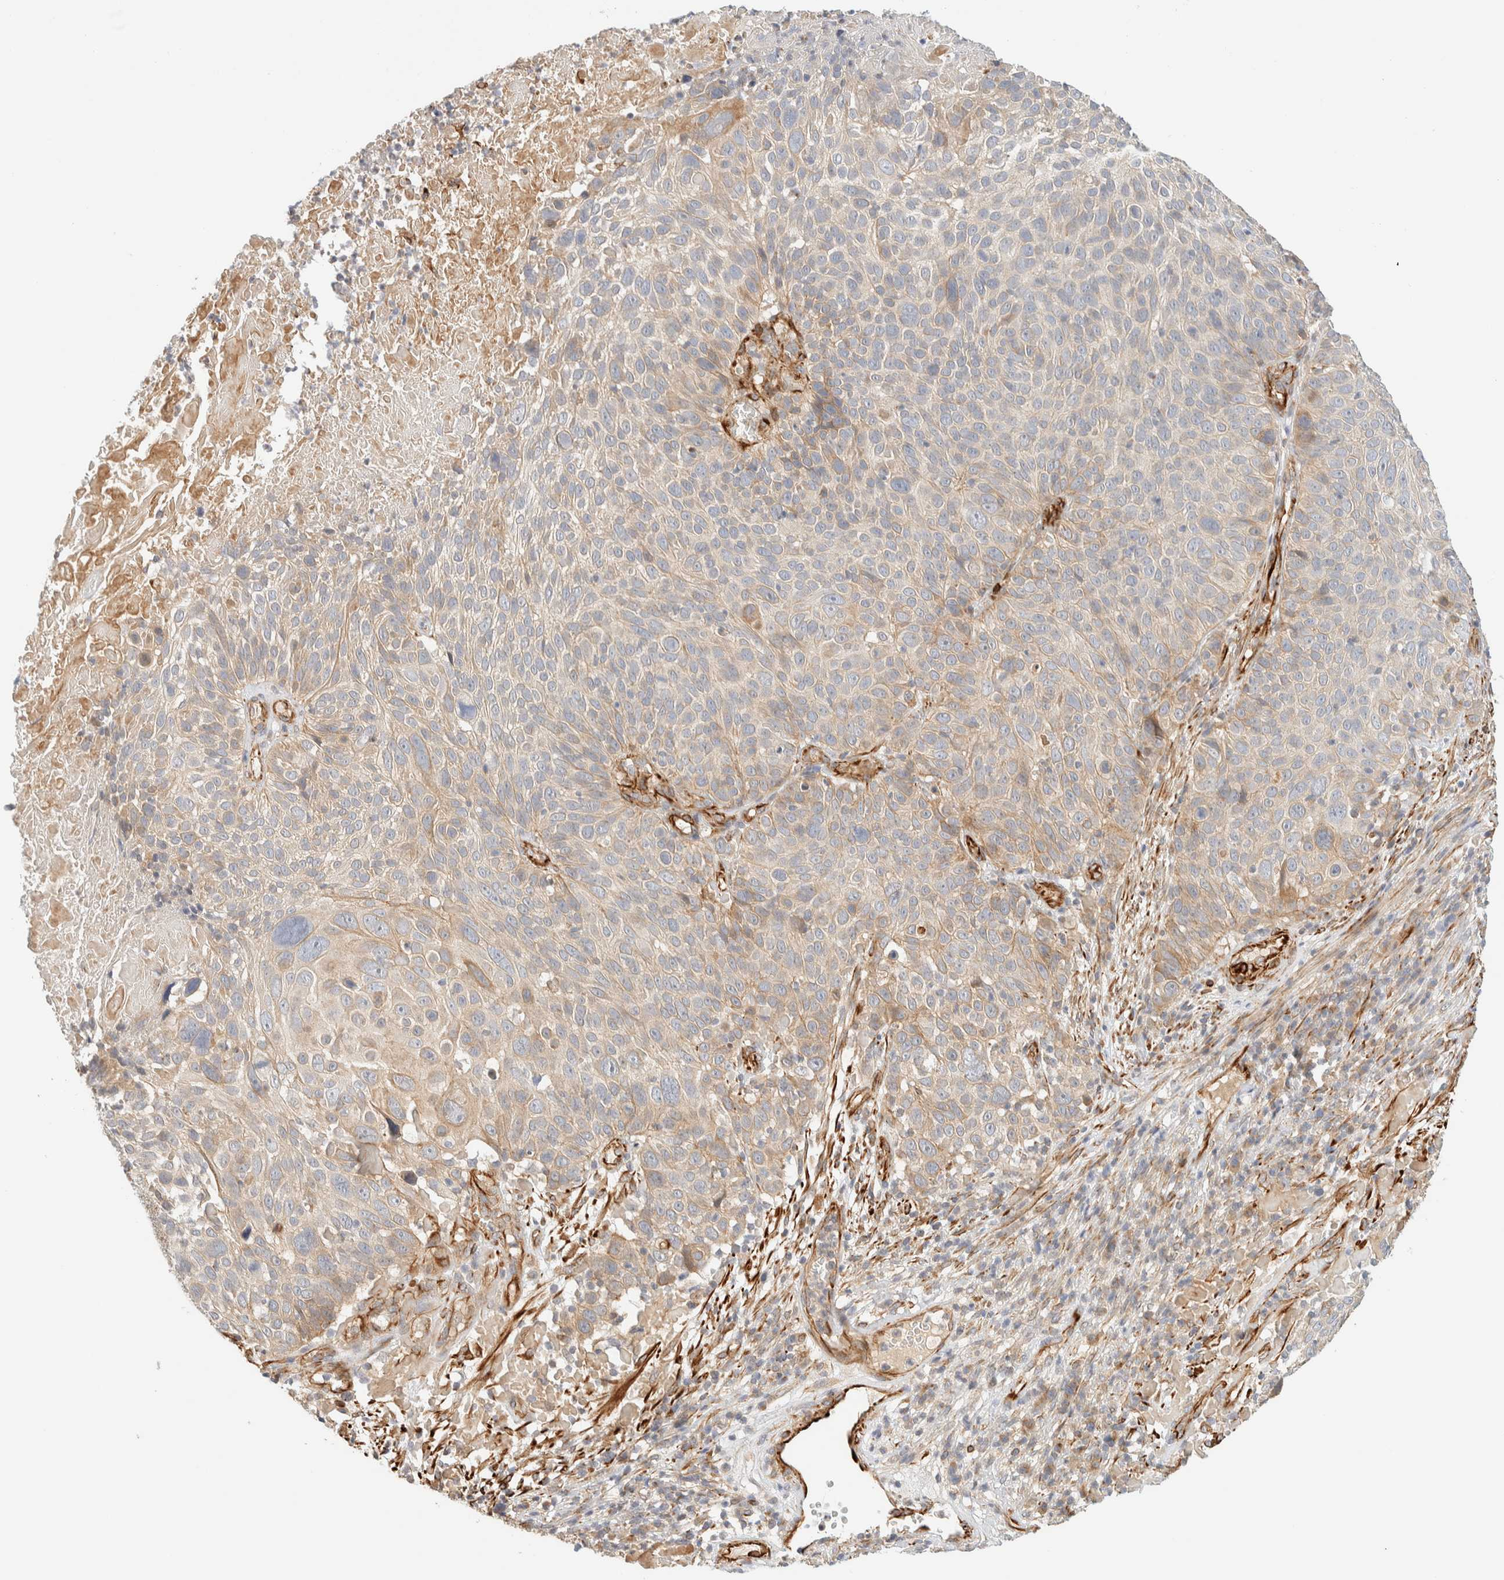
{"staining": {"intensity": "moderate", "quantity": "<25%", "location": "cytoplasmic/membranous"}, "tissue": "cervical cancer", "cell_type": "Tumor cells", "image_type": "cancer", "snomed": [{"axis": "morphology", "description": "Squamous cell carcinoma, NOS"}, {"axis": "topography", "description": "Cervix"}], "caption": "High-power microscopy captured an IHC histopathology image of cervical cancer (squamous cell carcinoma), revealing moderate cytoplasmic/membranous staining in about <25% of tumor cells. Immunohistochemistry (ihc) stains the protein in brown and the nuclei are stained blue.", "gene": "FAT1", "patient": {"sex": "female", "age": 74}}